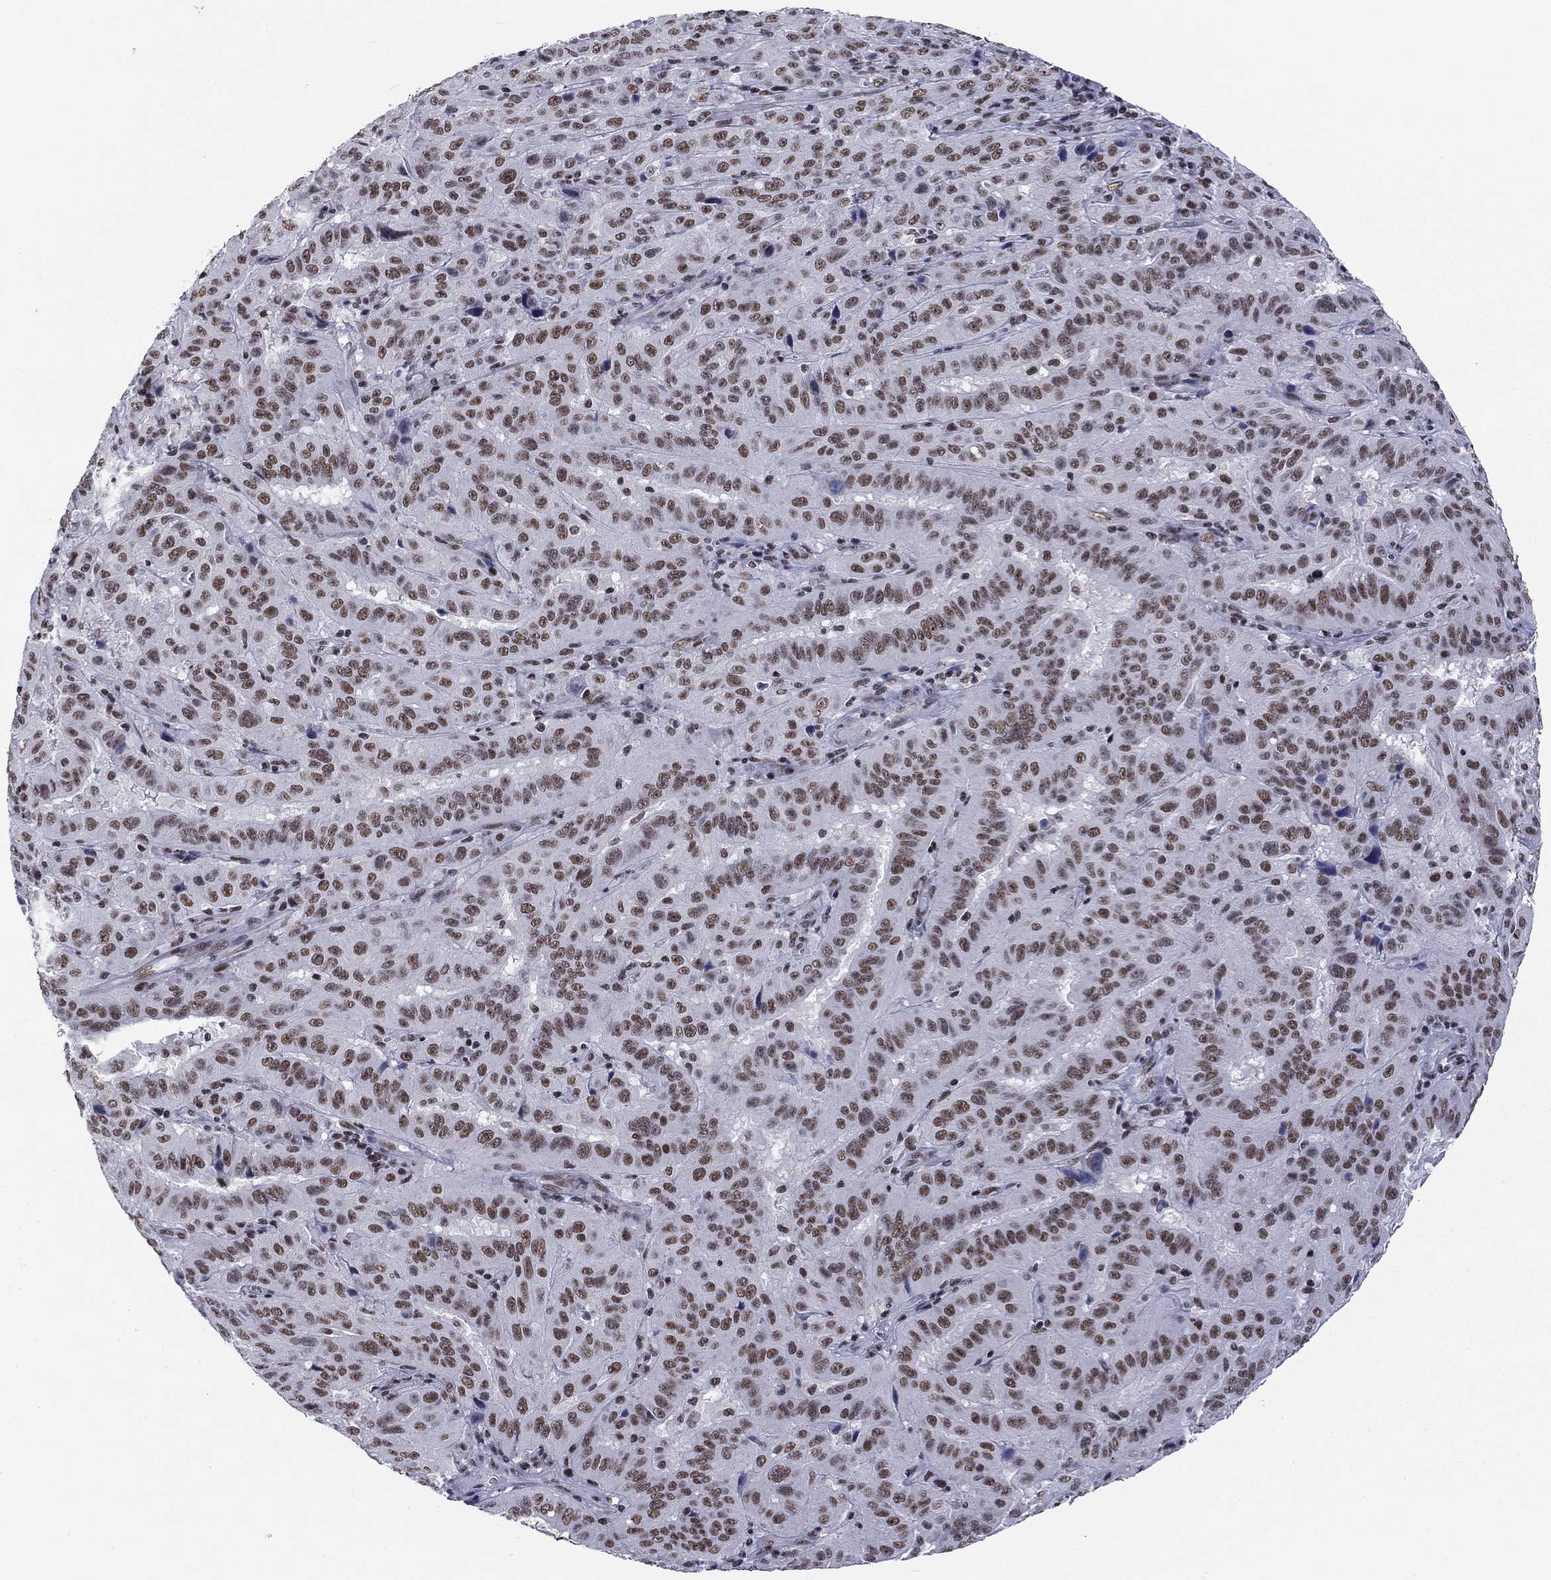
{"staining": {"intensity": "moderate", "quantity": ">75%", "location": "nuclear"}, "tissue": "pancreatic cancer", "cell_type": "Tumor cells", "image_type": "cancer", "snomed": [{"axis": "morphology", "description": "Adenocarcinoma, NOS"}, {"axis": "topography", "description": "Pancreas"}], "caption": "This histopathology image demonstrates IHC staining of human pancreatic cancer (adenocarcinoma), with medium moderate nuclear positivity in about >75% of tumor cells.", "gene": "ETV5", "patient": {"sex": "male", "age": 63}}